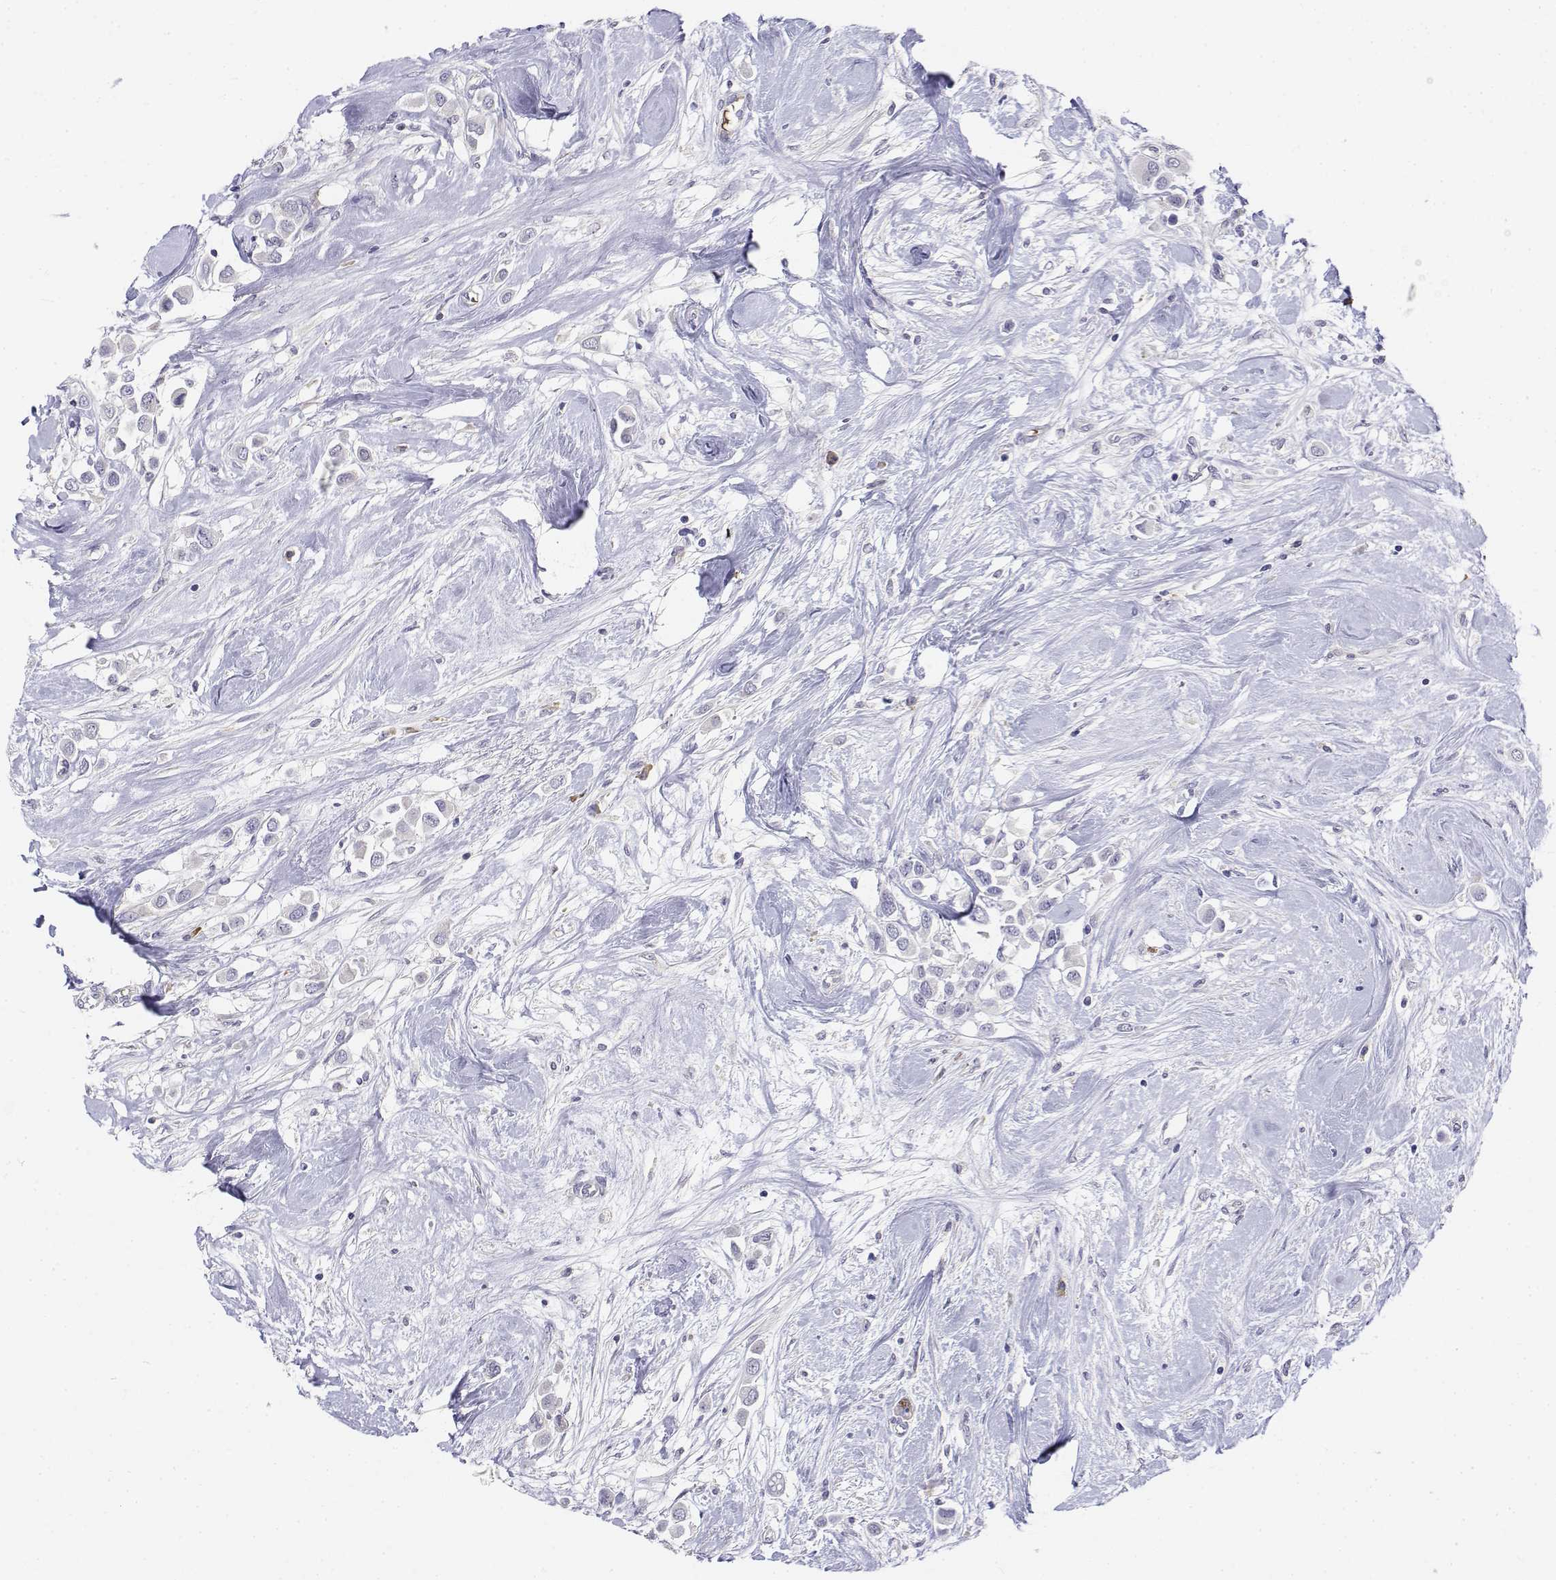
{"staining": {"intensity": "negative", "quantity": "none", "location": "none"}, "tissue": "breast cancer", "cell_type": "Tumor cells", "image_type": "cancer", "snomed": [{"axis": "morphology", "description": "Duct carcinoma"}, {"axis": "topography", "description": "Breast"}], "caption": "Photomicrograph shows no significant protein staining in tumor cells of breast cancer.", "gene": "CADM1", "patient": {"sex": "female", "age": 61}}